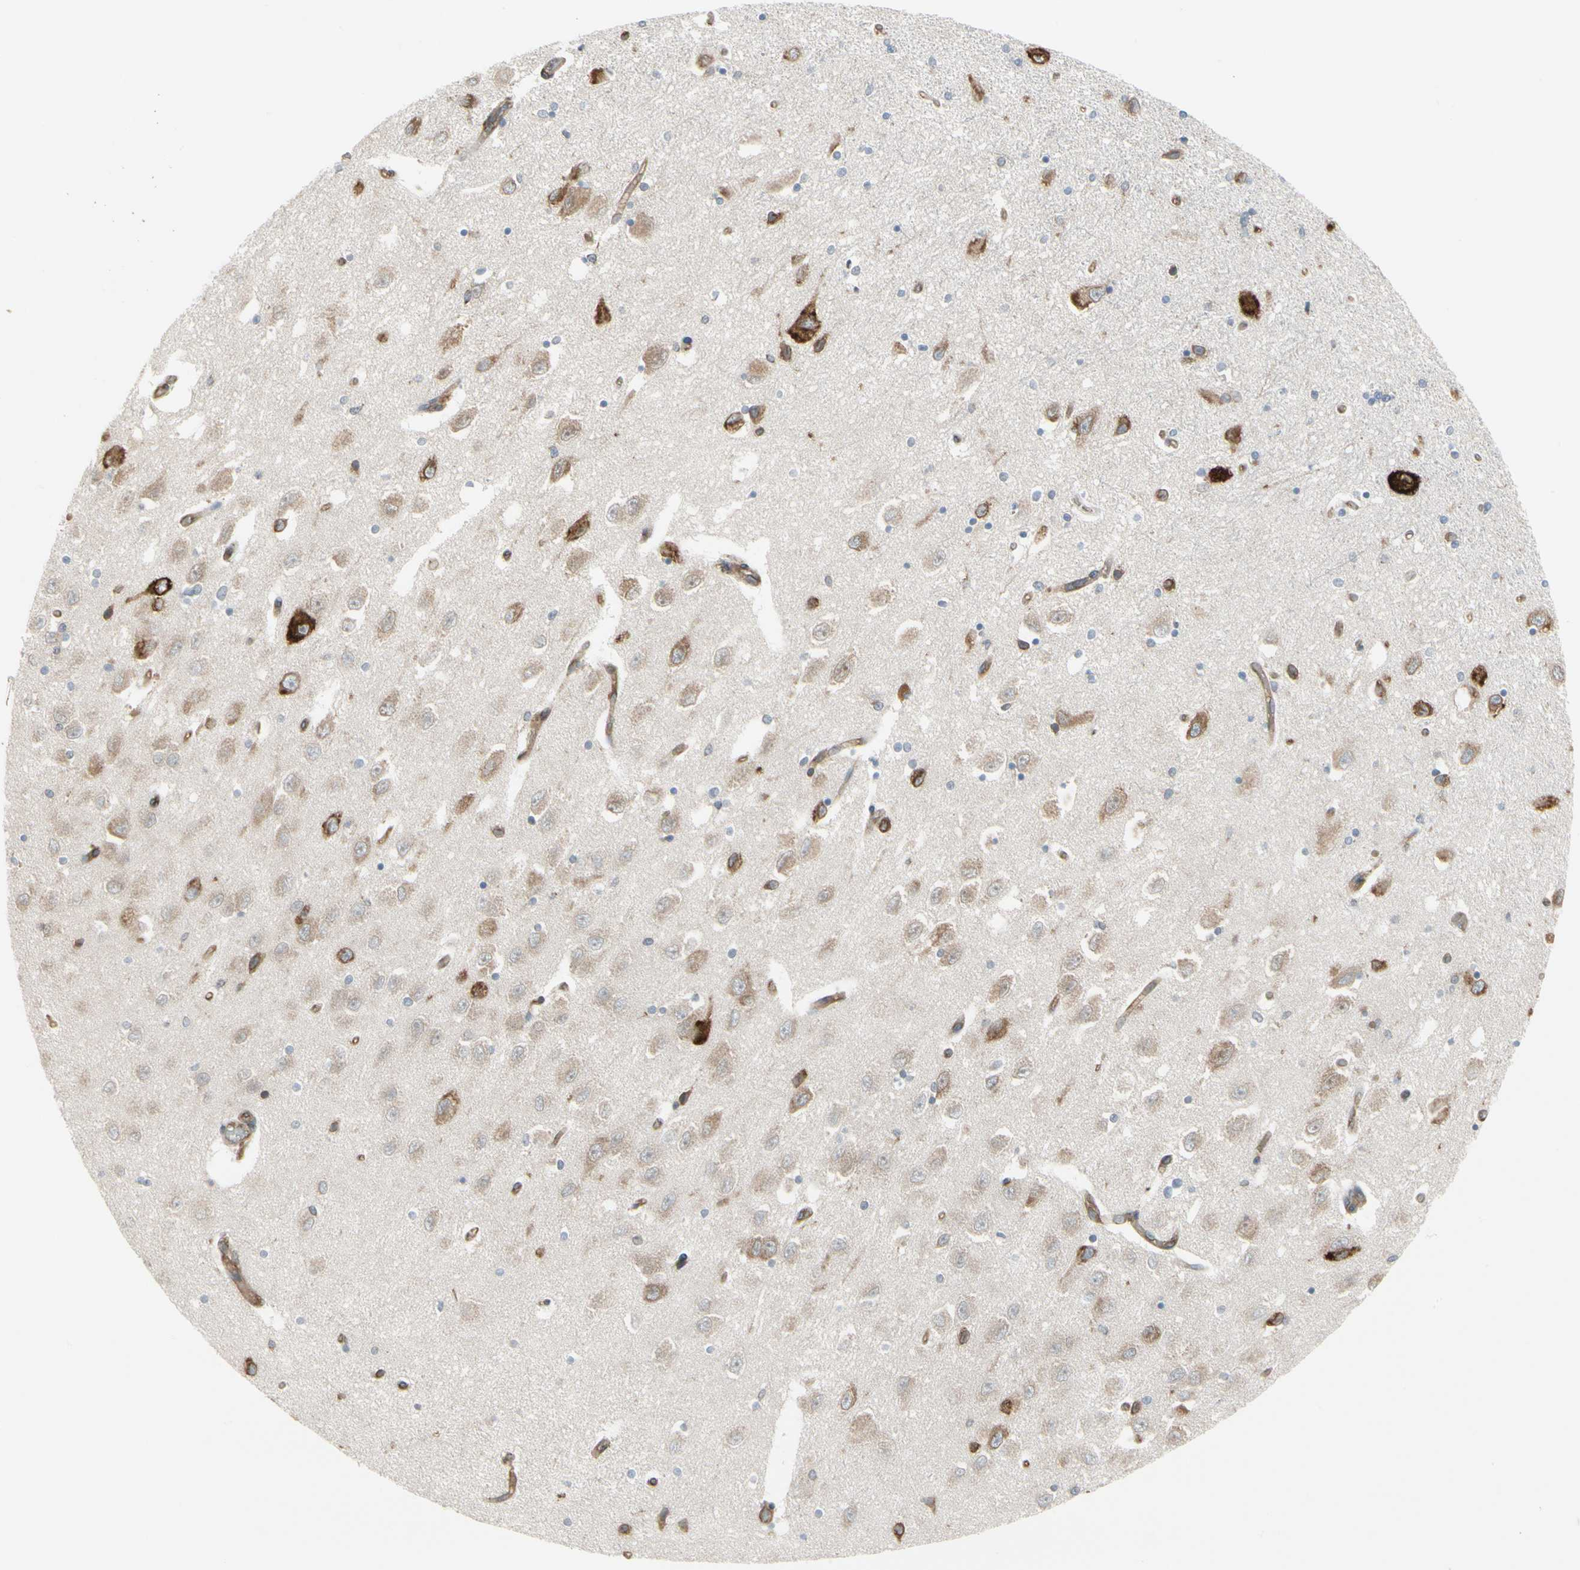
{"staining": {"intensity": "negative", "quantity": "none", "location": "none"}, "tissue": "hippocampus", "cell_type": "Glial cells", "image_type": "normal", "snomed": [{"axis": "morphology", "description": "Normal tissue, NOS"}, {"axis": "topography", "description": "Hippocampus"}], "caption": "Image shows no significant protein positivity in glial cells of normal hippocampus.", "gene": "FNDC3A", "patient": {"sex": "female", "age": 54}}